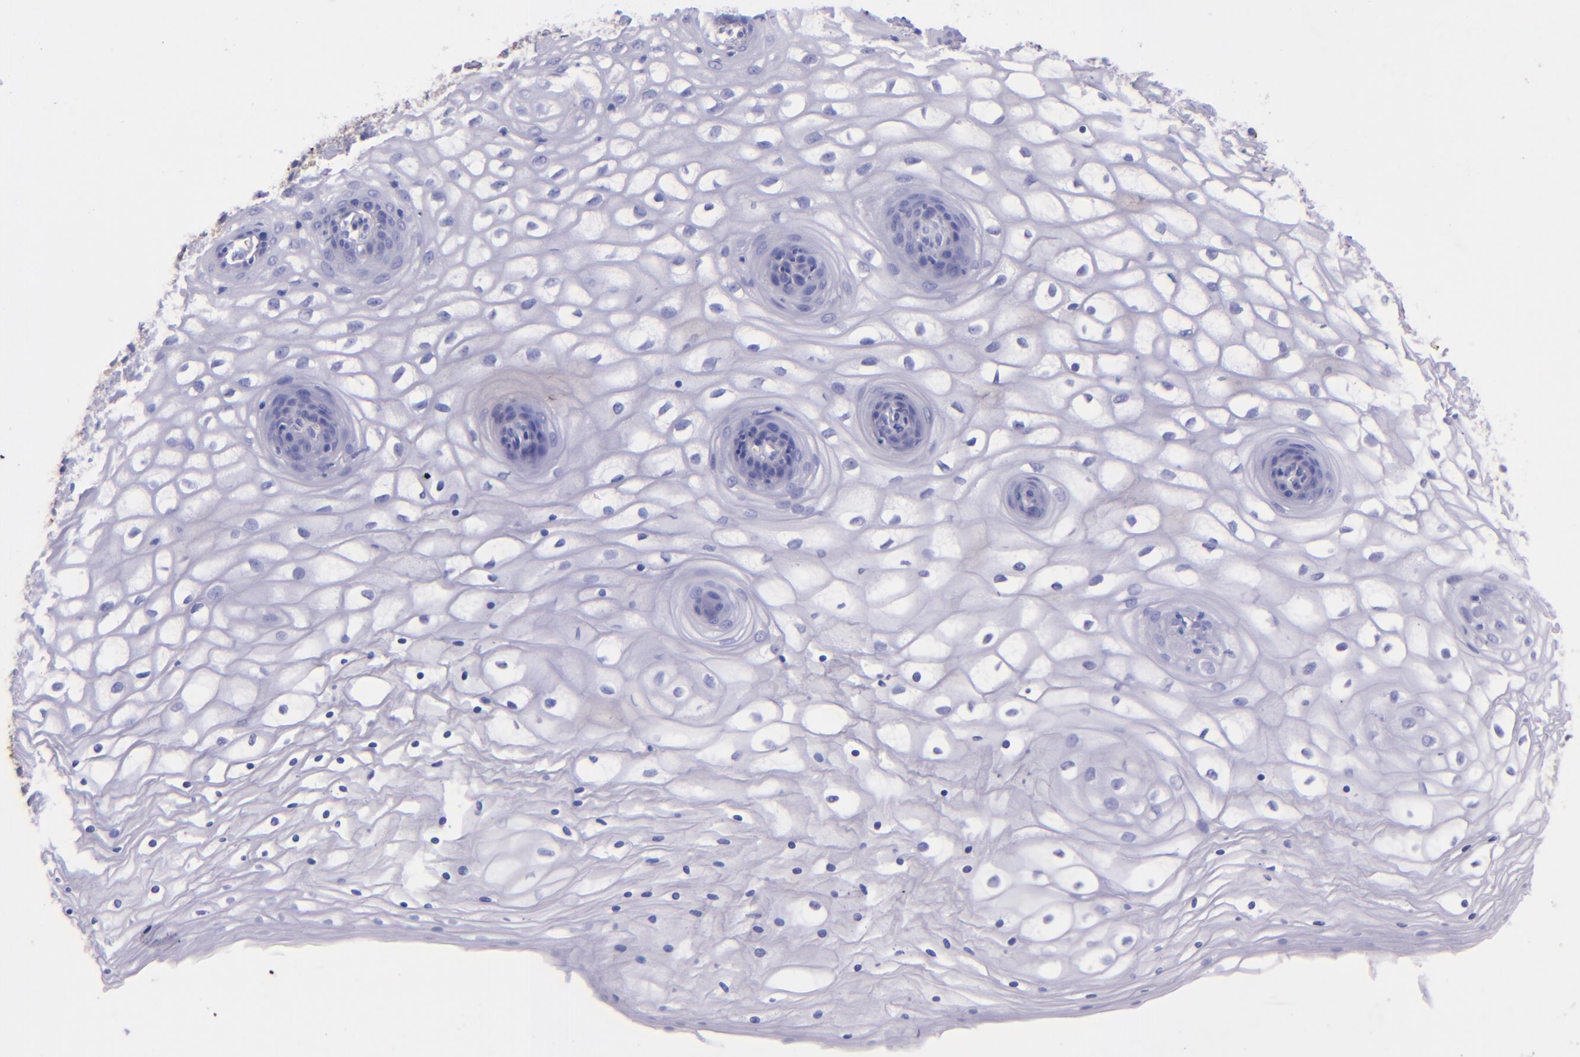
{"staining": {"intensity": "negative", "quantity": "none", "location": "none"}, "tissue": "vagina", "cell_type": "Squamous epithelial cells", "image_type": "normal", "snomed": [{"axis": "morphology", "description": "Normal tissue, NOS"}, {"axis": "topography", "description": "Vagina"}], "caption": "High magnification brightfield microscopy of benign vagina stained with DAB (brown) and counterstained with hematoxylin (blue): squamous epithelial cells show no significant positivity.", "gene": "SFTPA2", "patient": {"sex": "female", "age": 34}}